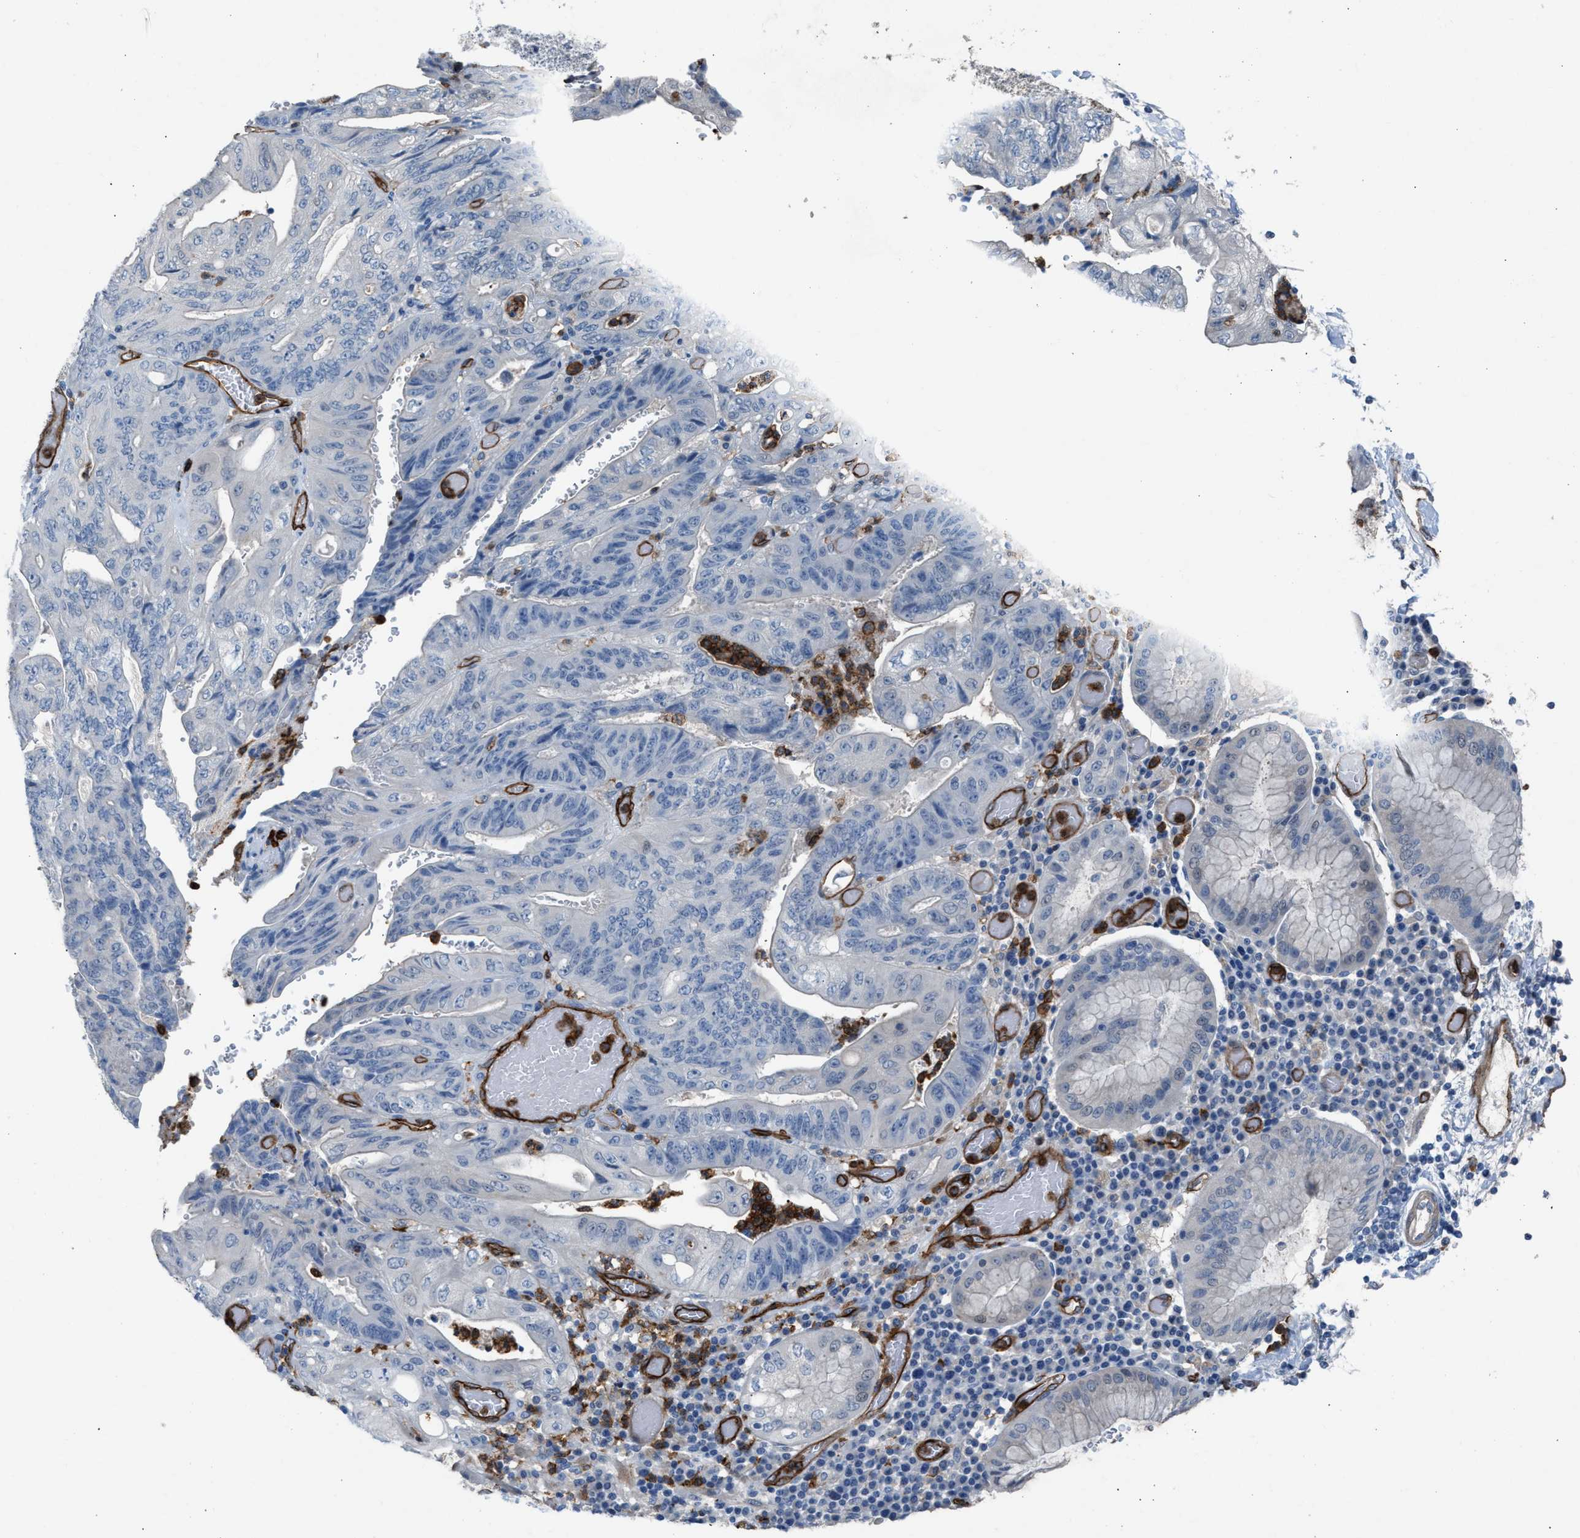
{"staining": {"intensity": "negative", "quantity": "none", "location": "none"}, "tissue": "stomach cancer", "cell_type": "Tumor cells", "image_type": "cancer", "snomed": [{"axis": "morphology", "description": "Adenocarcinoma, NOS"}, {"axis": "topography", "description": "Stomach"}], "caption": "Protein analysis of stomach adenocarcinoma shows no significant expression in tumor cells.", "gene": "DYSF", "patient": {"sex": "female", "age": 73}}